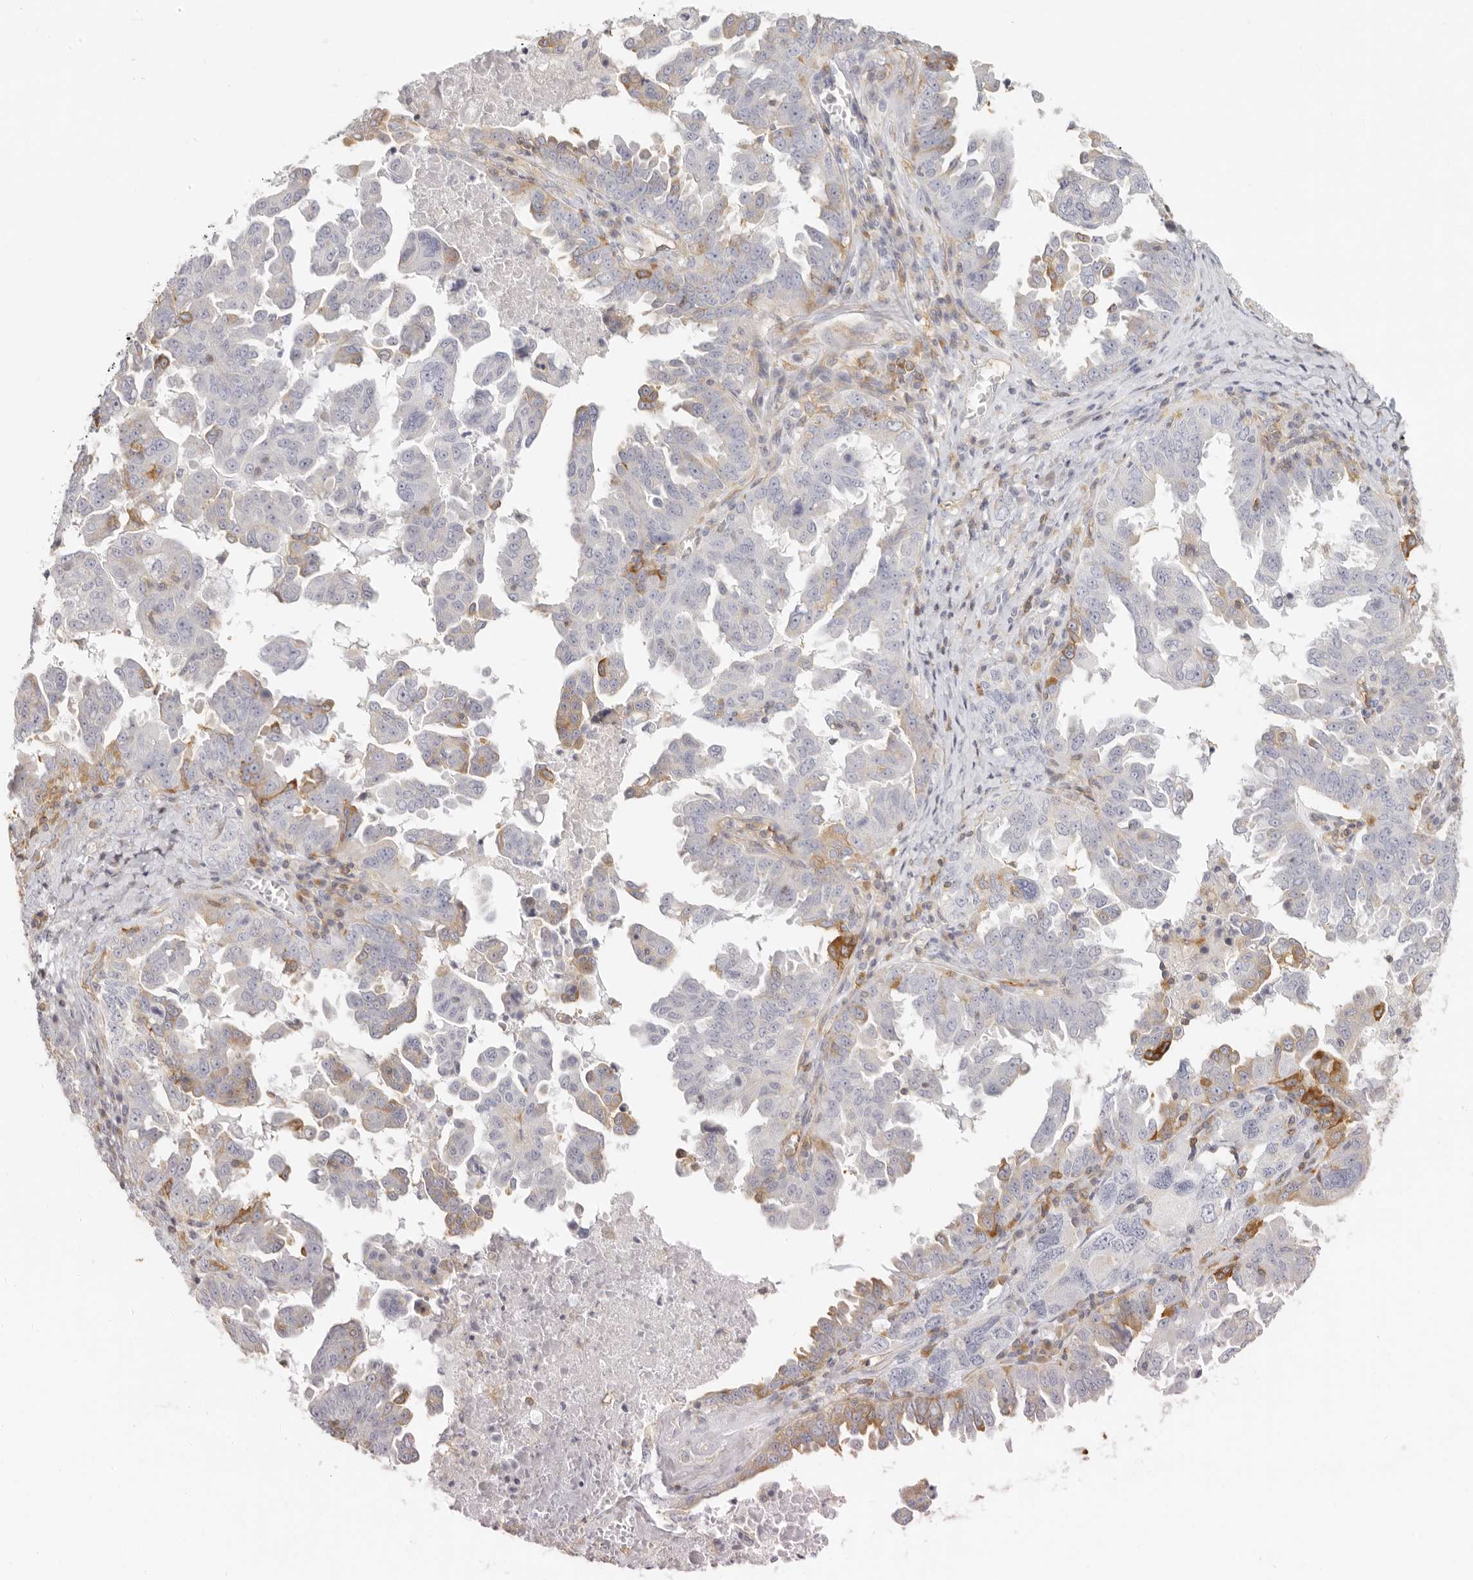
{"staining": {"intensity": "moderate", "quantity": "<25%", "location": "cytoplasmic/membranous"}, "tissue": "ovarian cancer", "cell_type": "Tumor cells", "image_type": "cancer", "snomed": [{"axis": "morphology", "description": "Carcinoma, endometroid"}, {"axis": "topography", "description": "Ovary"}], "caption": "Endometroid carcinoma (ovarian) stained with immunohistochemistry reveals moderate cytoplasmic/membranous expression in approximately <25% of tumor cells. Nuclei are stained in blue.", "gene": "NIBAN1", "patient": {"sex": "female", "age": 62}}